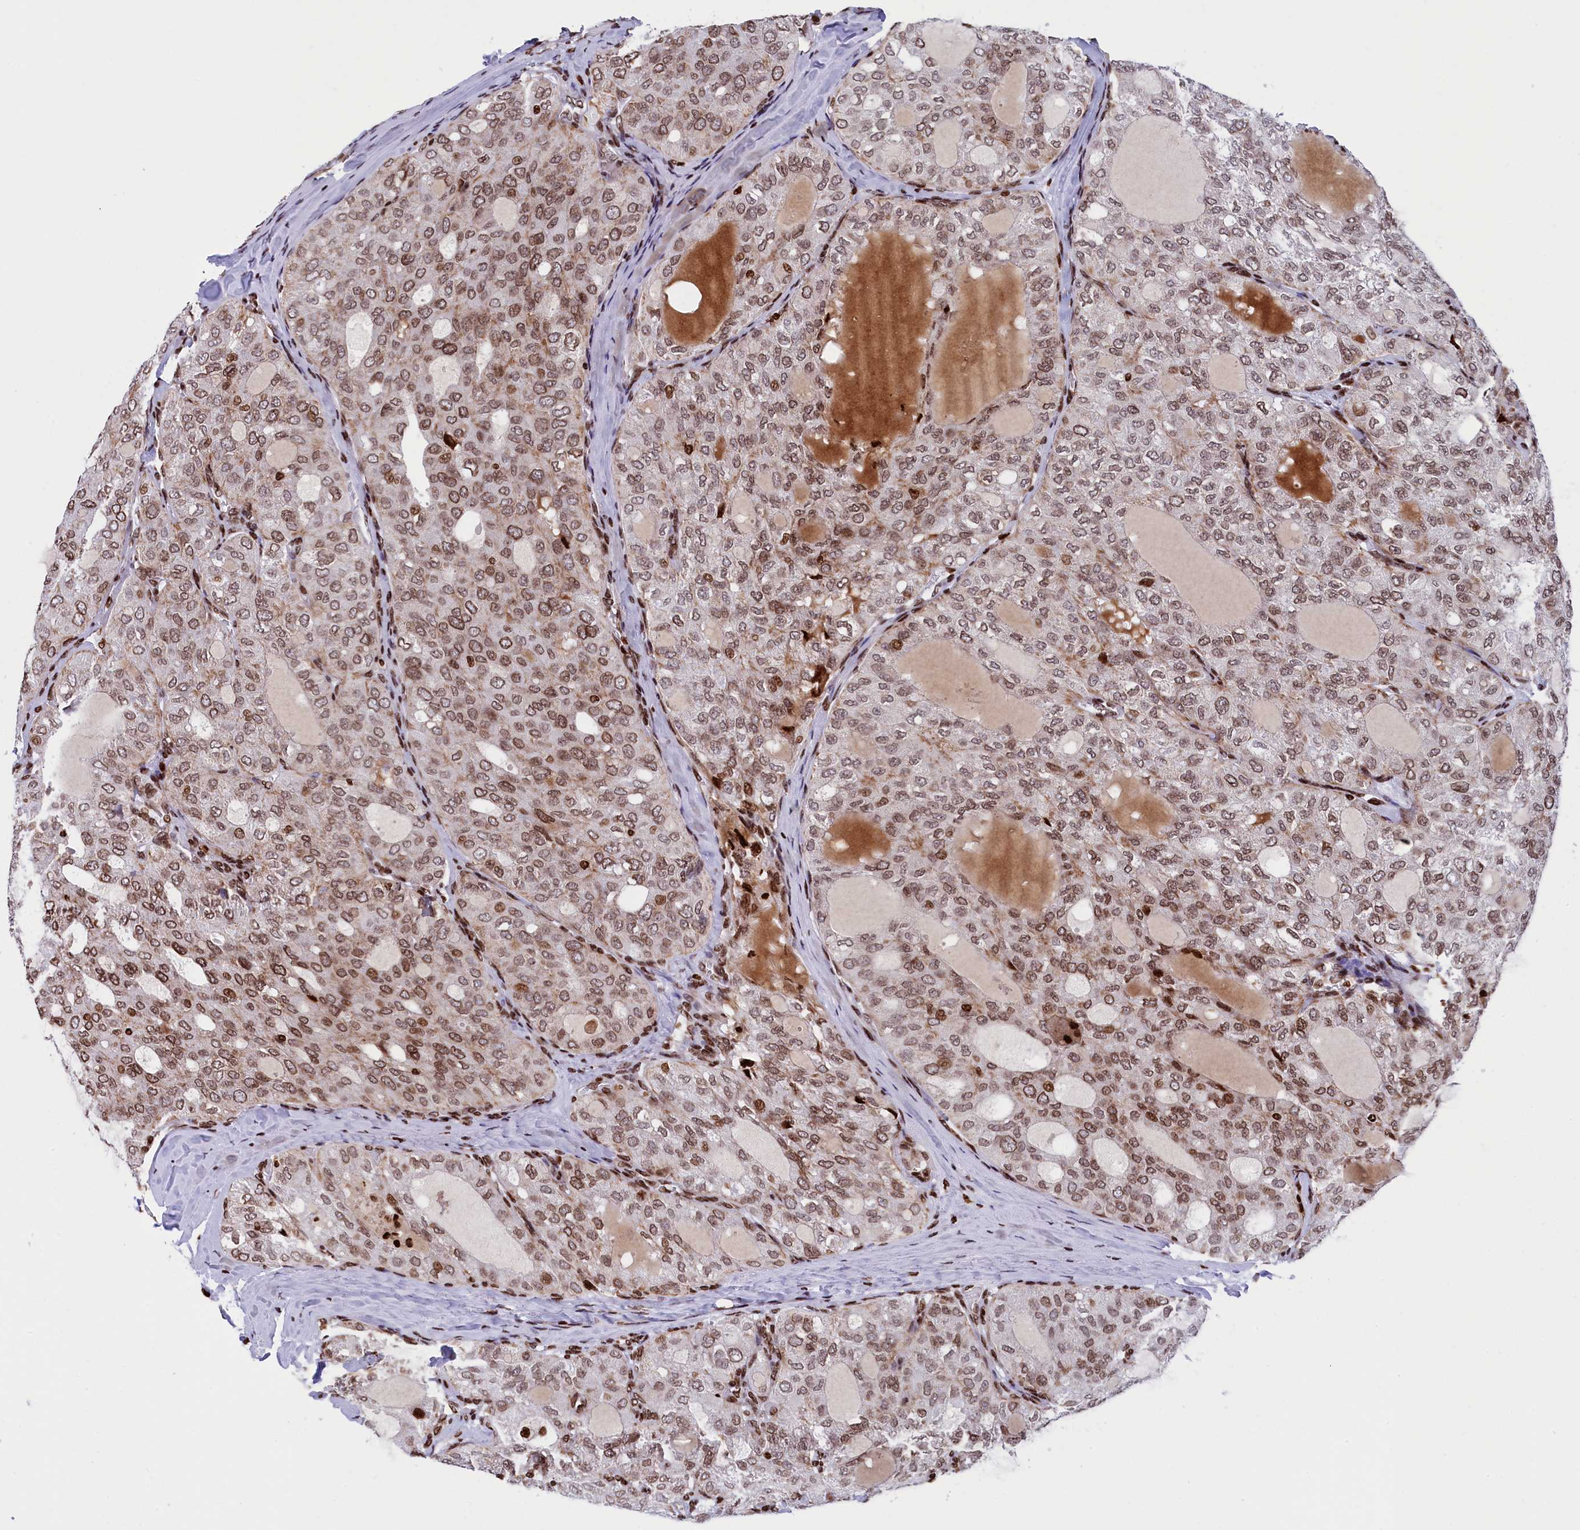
{"staining": {"intensity": "moderate", "quantity": ">75%", "location": "nuclear"}, "tissue": "thyroid cancer", "cell_type": "Tumor cells", "image_type": "cancer", "snomed": [{"axis": "morphology", "description": "Follicular adenoma carcinoma, NOS"}, {"axis": "topography", "description": "Thyroid gland"}], "caption": "A high-resolution photomicrograph shows immunohistochemistry staining of thyroid cancer (follicular adenoma carcinoma), which demonstrates moderate nuclear expression in about >75% of tumor cells.", "gene": "TIMM29", "patient": {"sex": "male", "age": 75}}